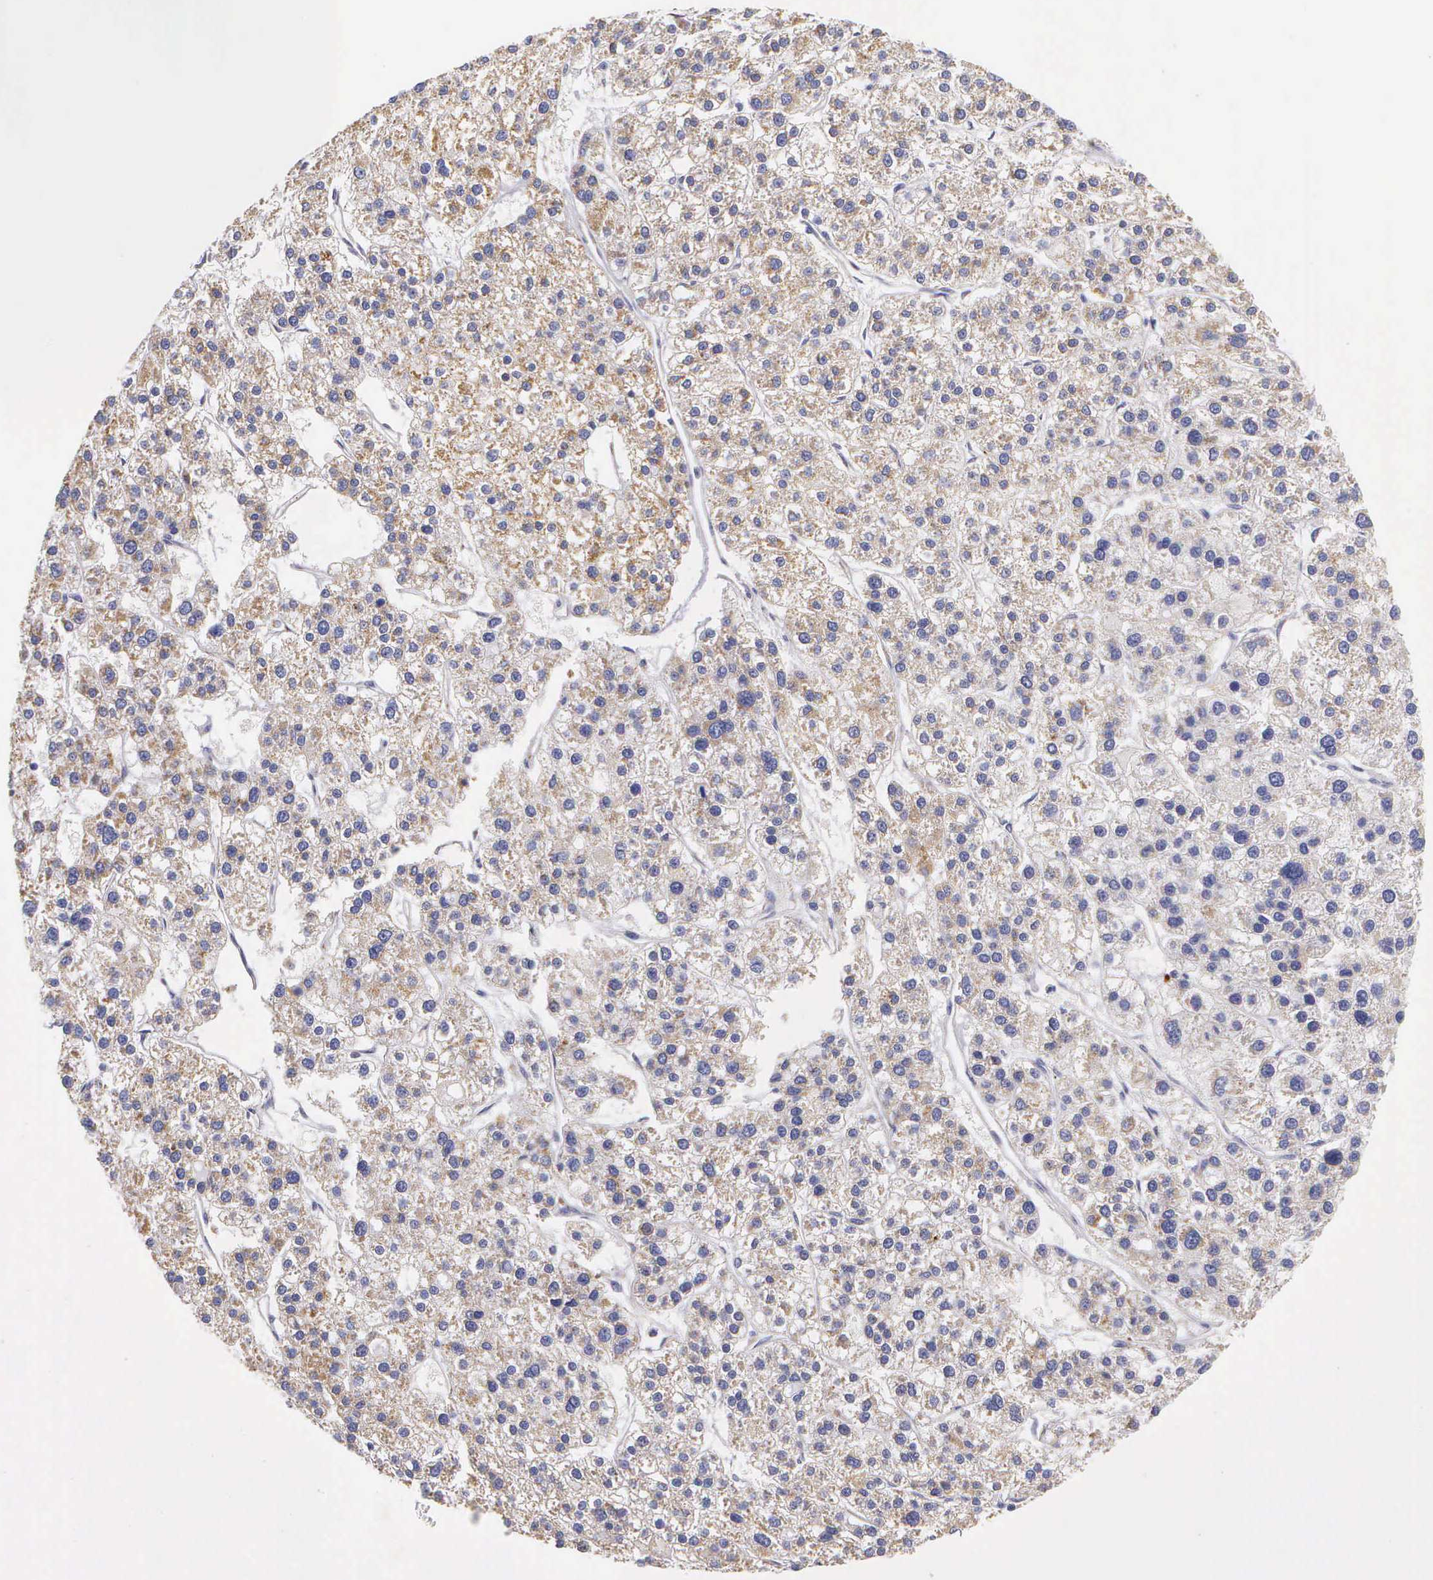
{"staining": {"intensity": "moderate", "quantity": ">75%", "location": "cytoplasmic/membranous"}, "tissue": "liver cancer", "cell_type": "Tumor cells", "image_type": "cancer", "snomed": [{"axis": "morphology", "description": "Carcinoma, Hepatocellular, NOS"}, {"axis": "topography", "description": "Liver"}], "caption": "Protein analysis of hepatocellular carcinoma (liver) tissue reveals moderate cytoplasmic/membranous positivity in approximately >75% of tumor cells. Nuclei are stained in blue.", "gene": "ESR1", "patient": {"sex": "female", "age": 85}}